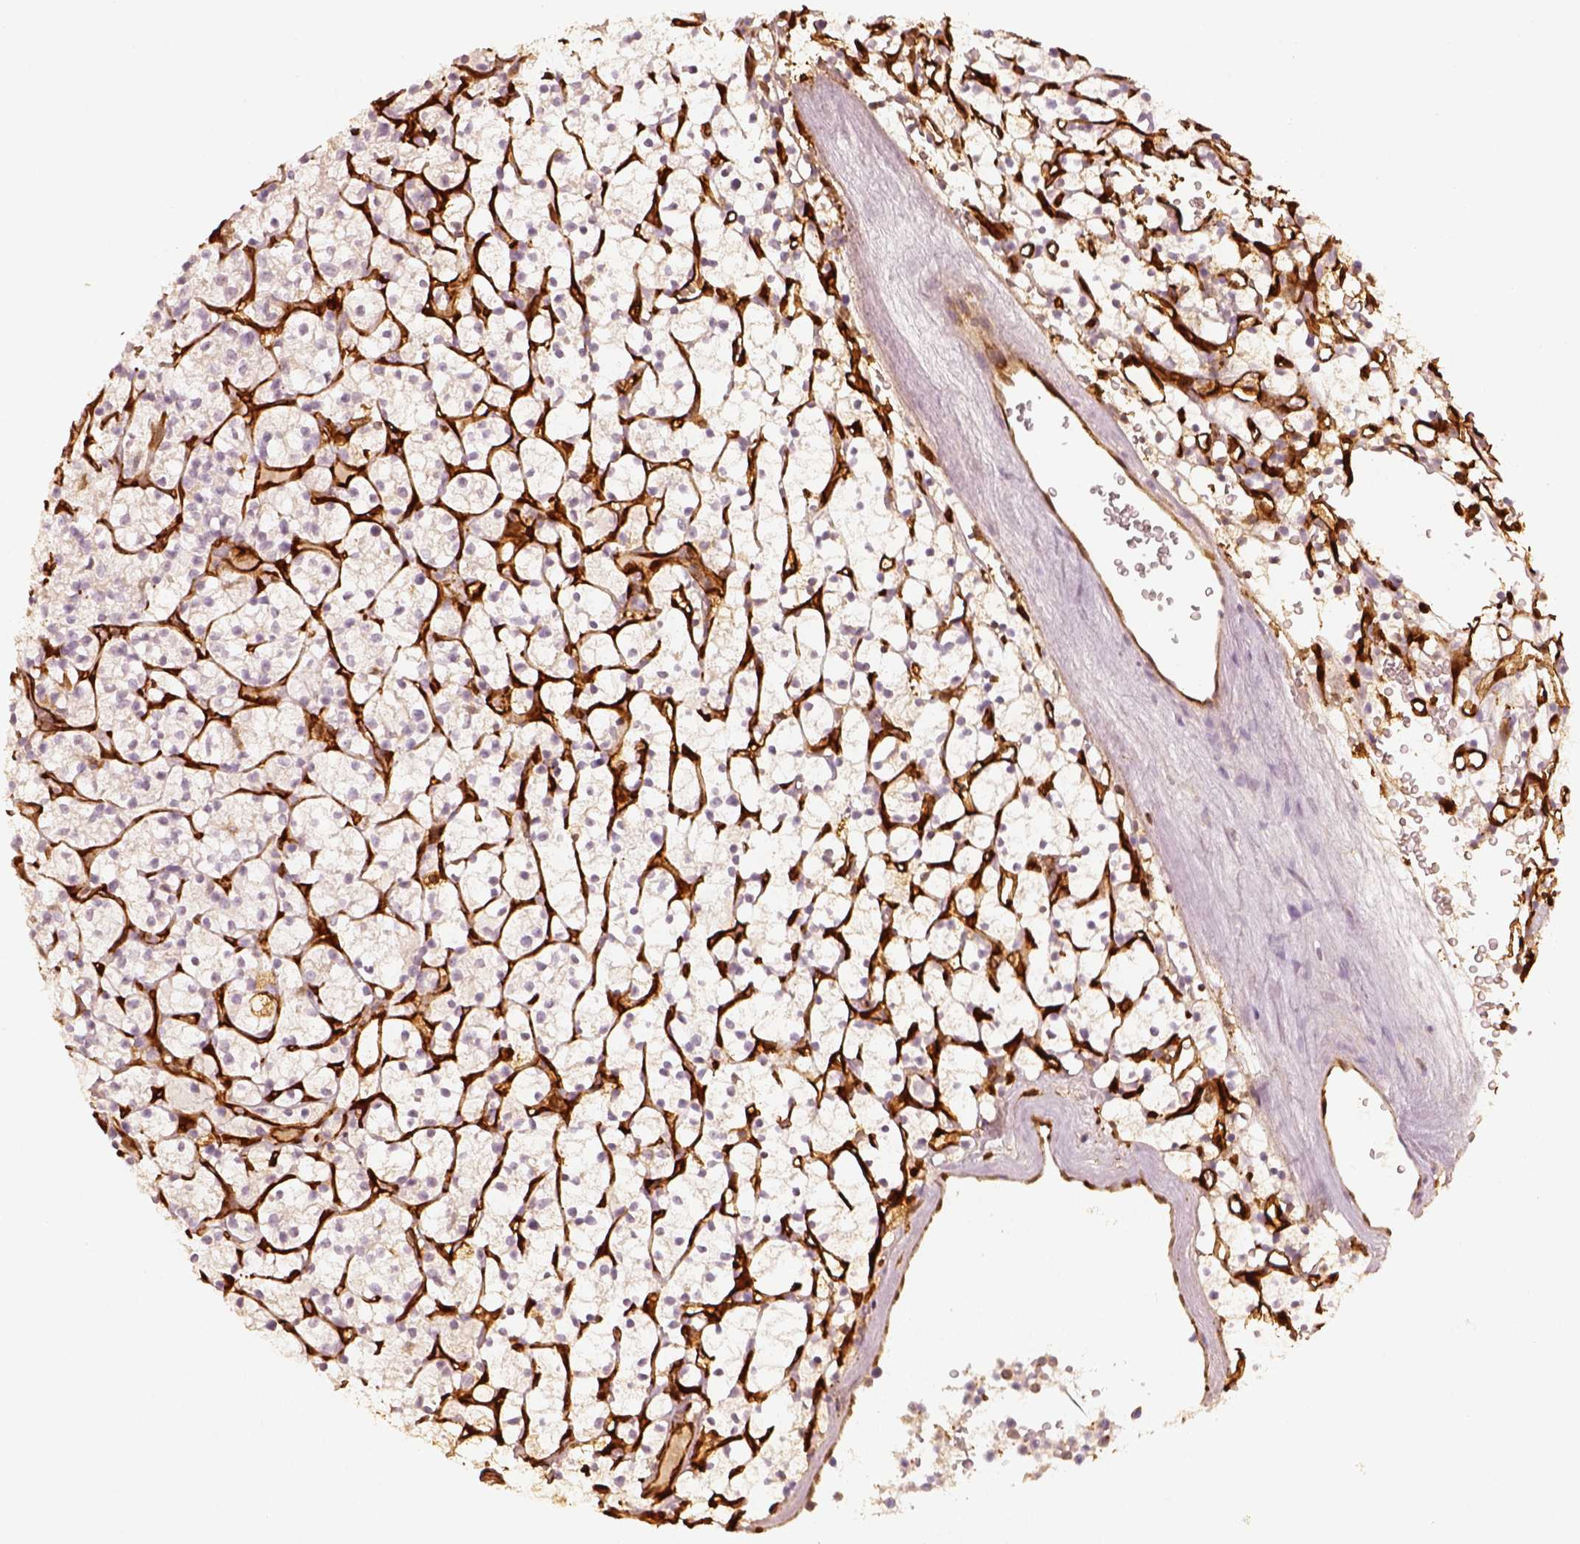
{"staining": {"intensity": "negative", "quantity": "none", "location": "none"}, "tissue": "renal cancer", "cell_type": "Tumor cells", "image_type": "cancer", "snomed": [{"axis": "morphology", "description": "Adenocarcinoma, NOS"}, {"axis": "topography", "description": "Kidney"}], "caption": "Image shows no significant protein expression in tumor cells of renal cancer.", "gene": "FSCN1", "patient": {"sex": "female", "age": 64}}